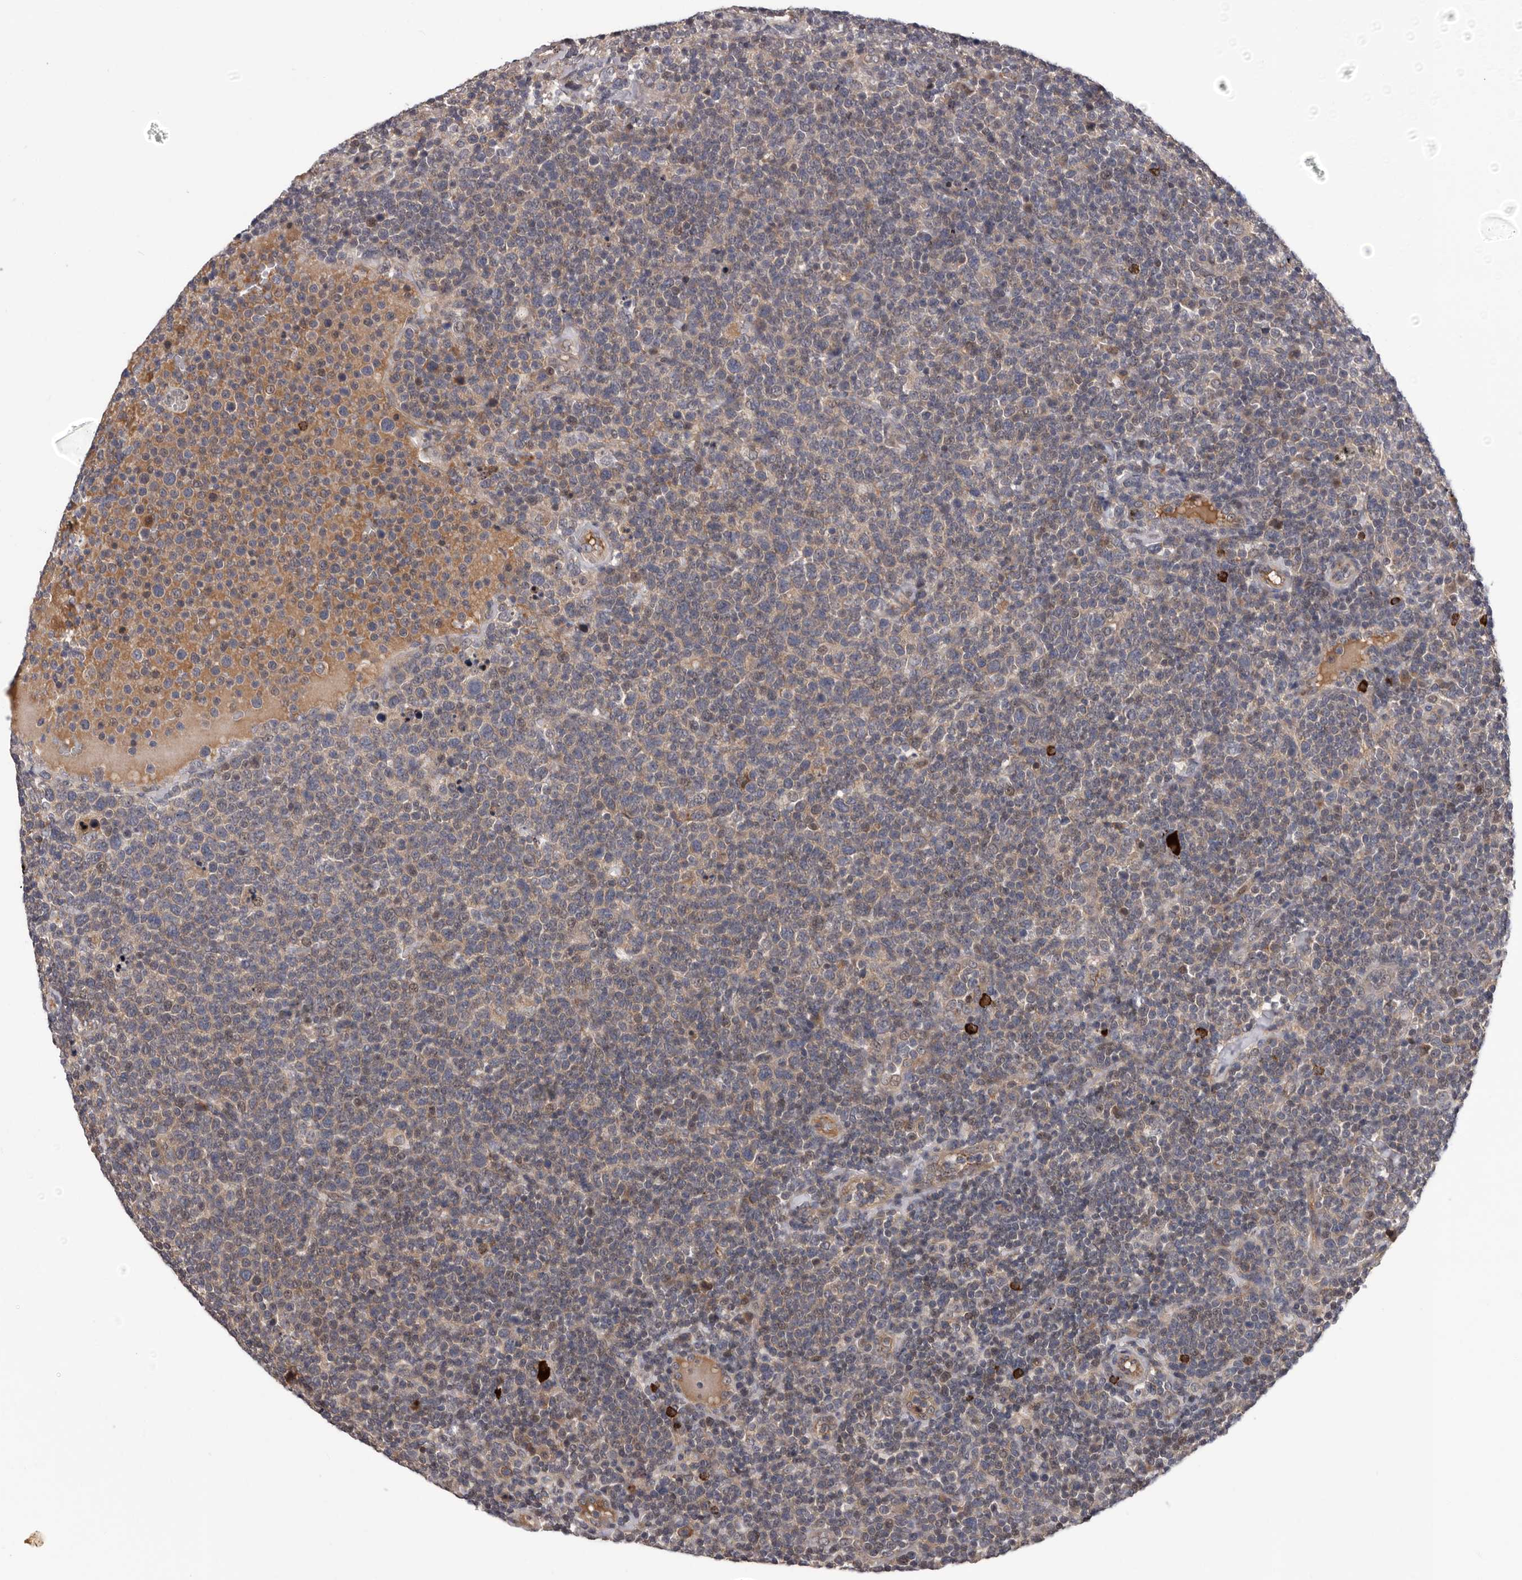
{"staining": {"intensity": "strong", "quantity": "<25%", "location": "cytoplasmic/membranous,nuclear"}, "tissue": "lymphoma", "cell_type": "Tumor cells", "image_type": "cancer", "snomed": [{"axis": "morphology", "description": "Malignant lymphoma, non-Hodgkin's type, High grade"}, {"axis": "topography", "description": "Lymph node"}], "caption": "A medium amount of strong cytoplasmic/membranous and nuclear staining is seen in about <25% of tumor cells in malignant lymphoma, non-Hodgkin's type (high-grade) tissue.", "gene": "MED8", "patient": {"sex": "male", "age": 61}}